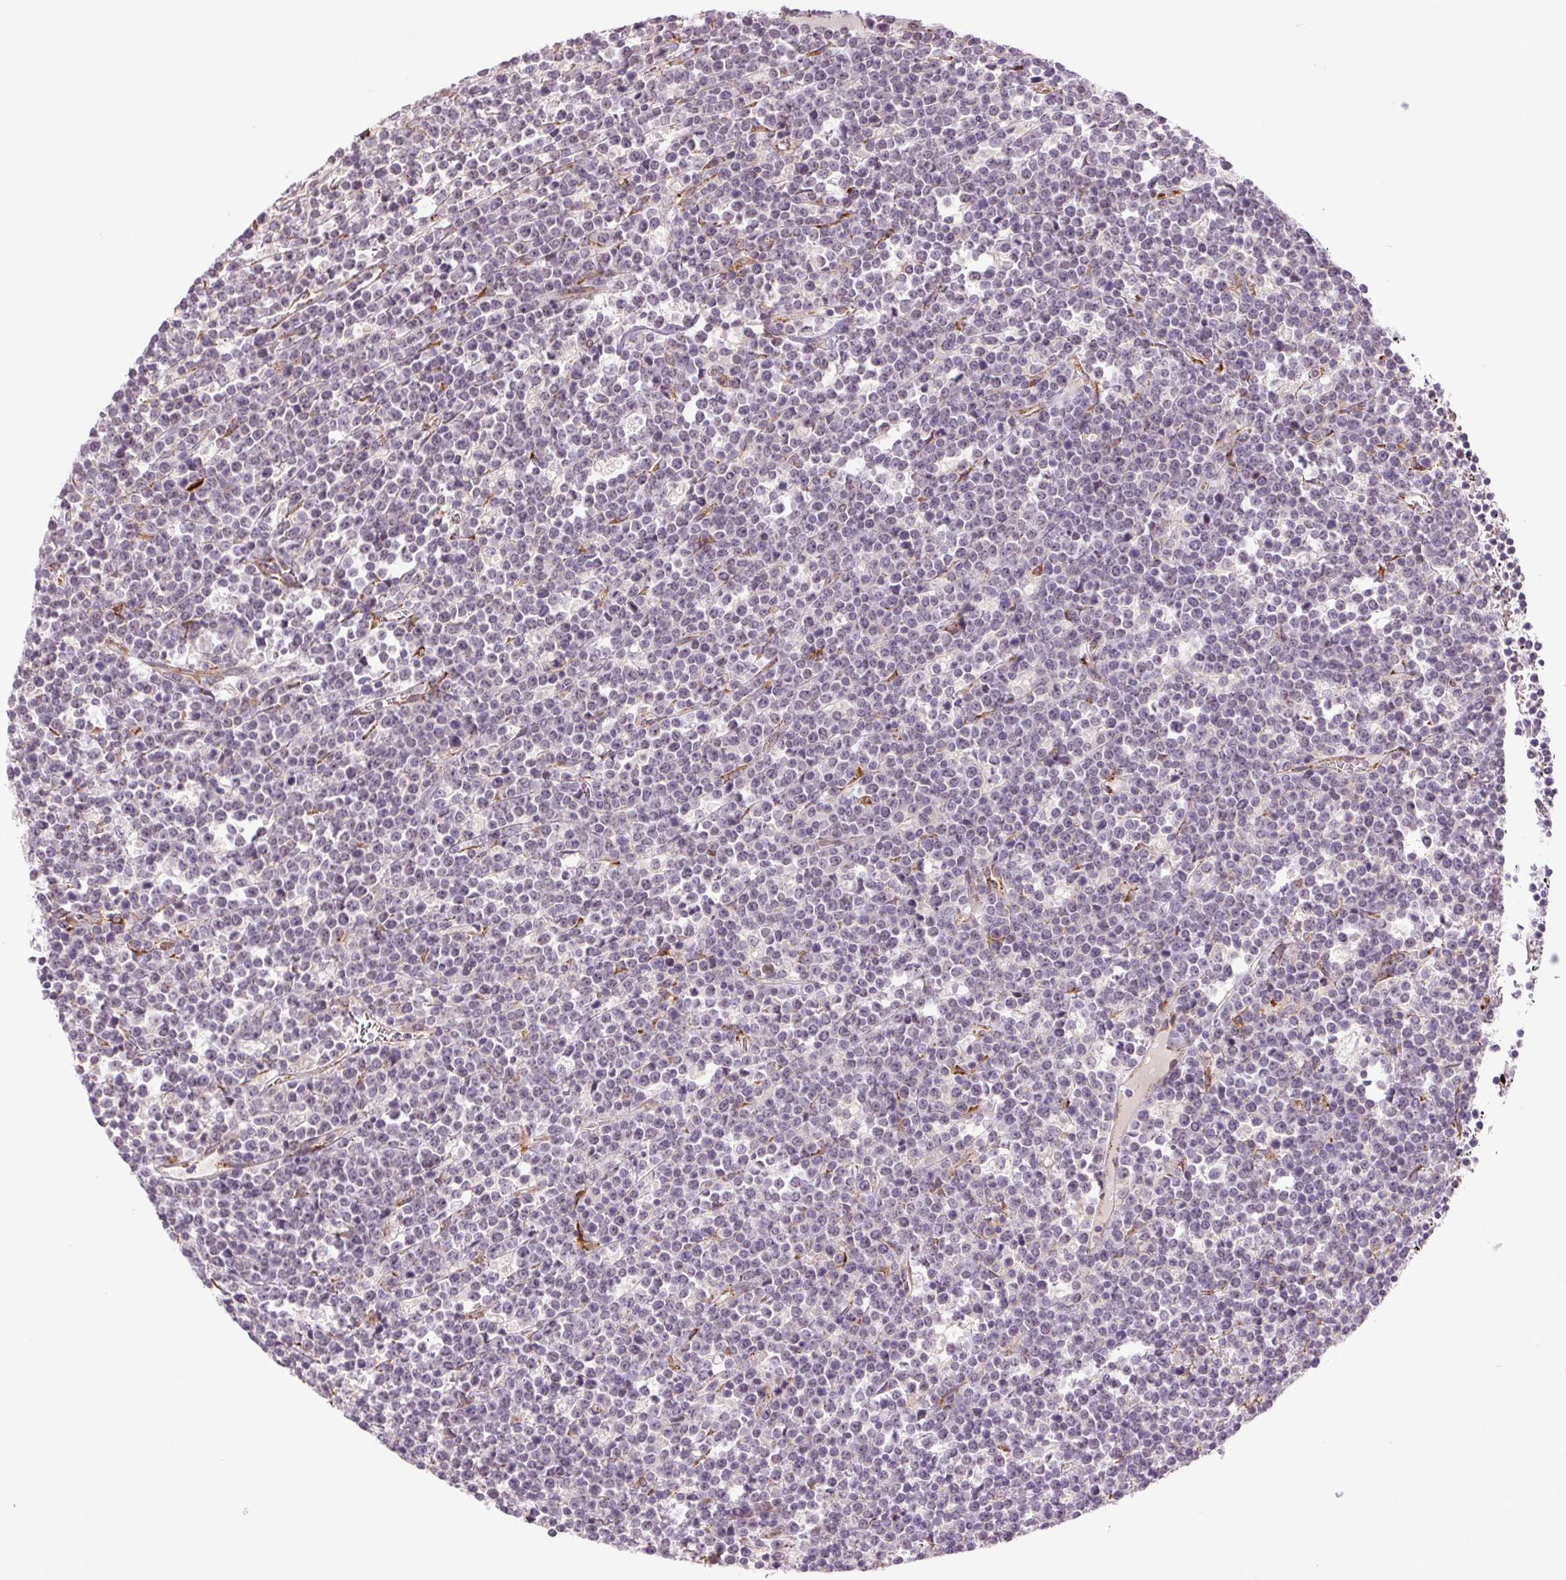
{"staining": {"intensity": "negative", "quantity": "none", "location": "none"}, "tissue": "lymphoma", "cell_type": "Tumor cells", "image_type": "cancer", "snomed": [{"axis": "morphology", "description": "Malignant lymphoma, non-Hodgkin's type, High grade"}, {"axis": "topography", "description": "Ovary"}], "caption": "There is no significant expression in tumor cells of high-grade malignant lymphoma, non-Hodgkin's type.", "gene": "METTL17", "patient": {"sex": "female", "age": 56}}